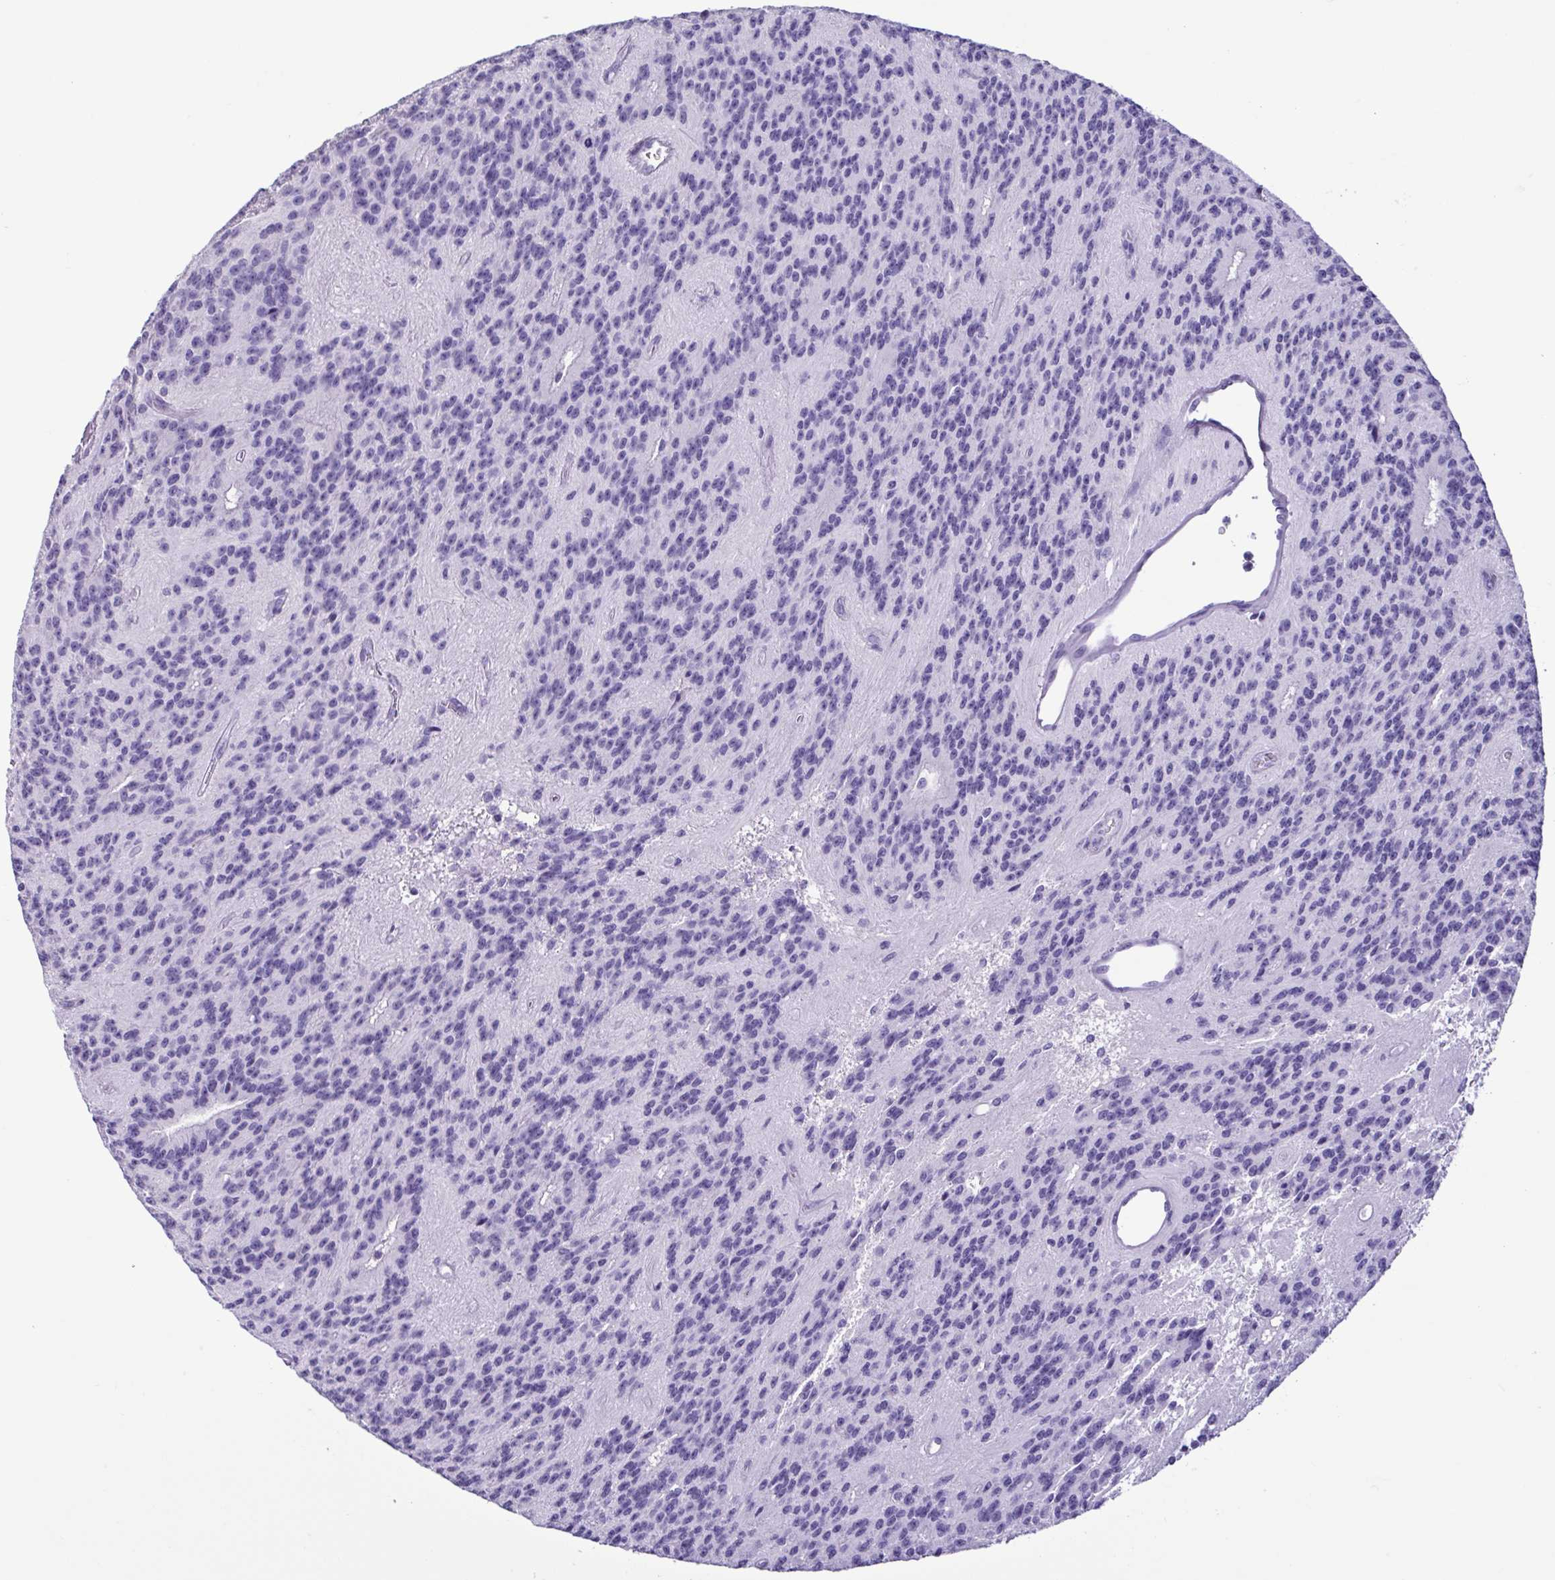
{"staining": {"intensity": "negative", "quantity": "none", "location": "none"}, "tissue": "glioma", "cell_type": "Tumor cells", "image_type": "cancer", "snomed": [{"axis": "morphology", "description": "Glioma, malignant, Low grade"}, {"axis": "topography", "description": "Brain"}], "caption": "An image of glioma stained for a protein shows no brown staining in tumor cells. (Brightfield microscopy of DAB (3,3'-diaminobenzidine) immunohistochemistry (IHC) at high magnification).", "gene": "CBY2", "patient": {"sex": "male", "age": 31}}